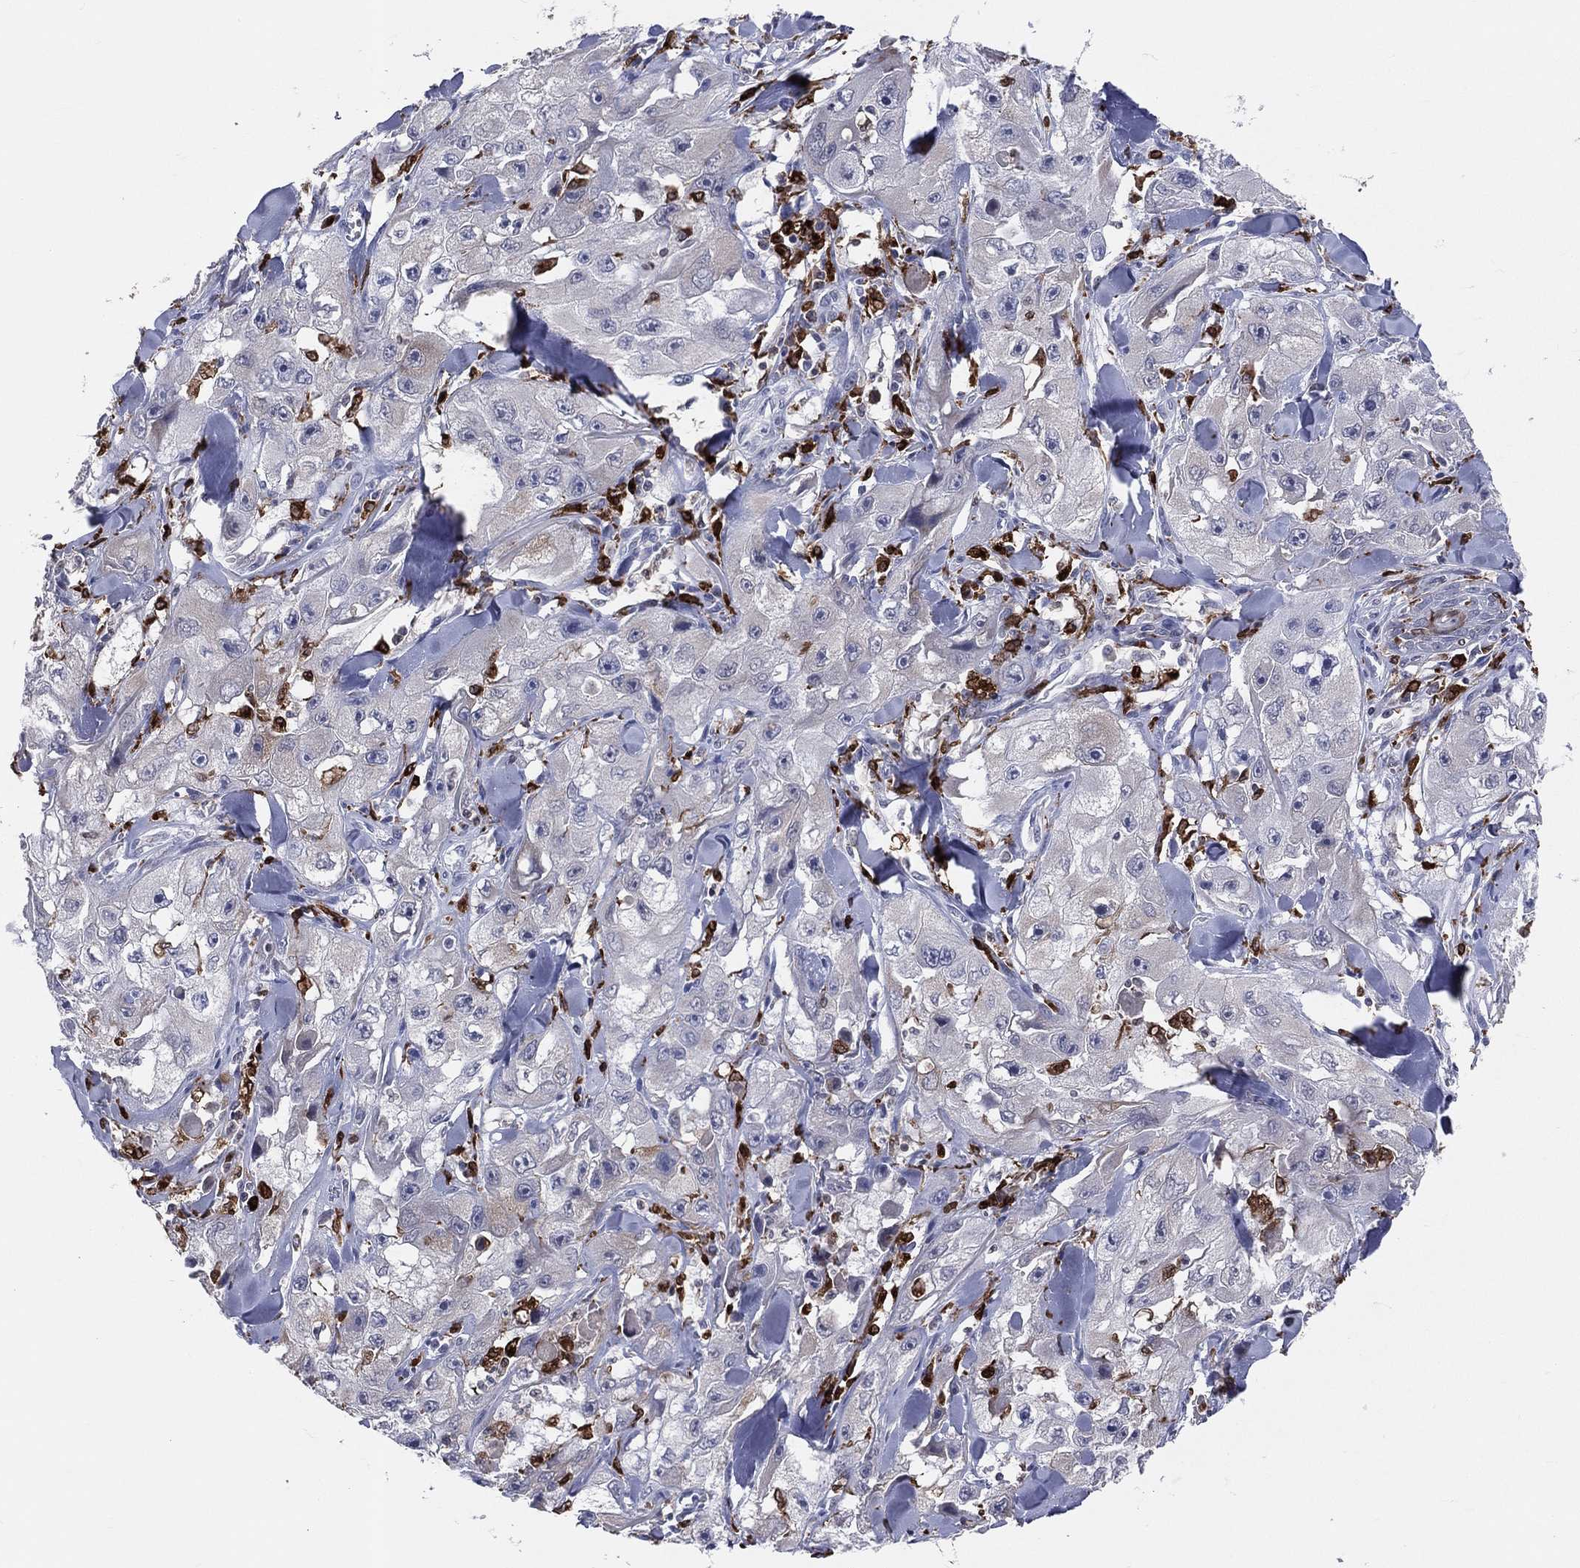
{"staining": {"intensity": "negative", "quantity": "none", "location": "none"}, "tissue": "skin cancer", "cell_type": "Tumor cells", "image_type": "cancer", "snomed": [{"axis": "morphology", "description": "Squamous cell carcinoma, NOS"}, {"axis": "topography", "description": "Skin"}, {"axis": "topography", "description": "Subcutis"}], "caption": "Skin squamous cell carcinoma was stained to show a protein in brown. There is no significant expression in tumor cells.", "gene": "CD74", "patient": {"sex": "male", "age": 73}}